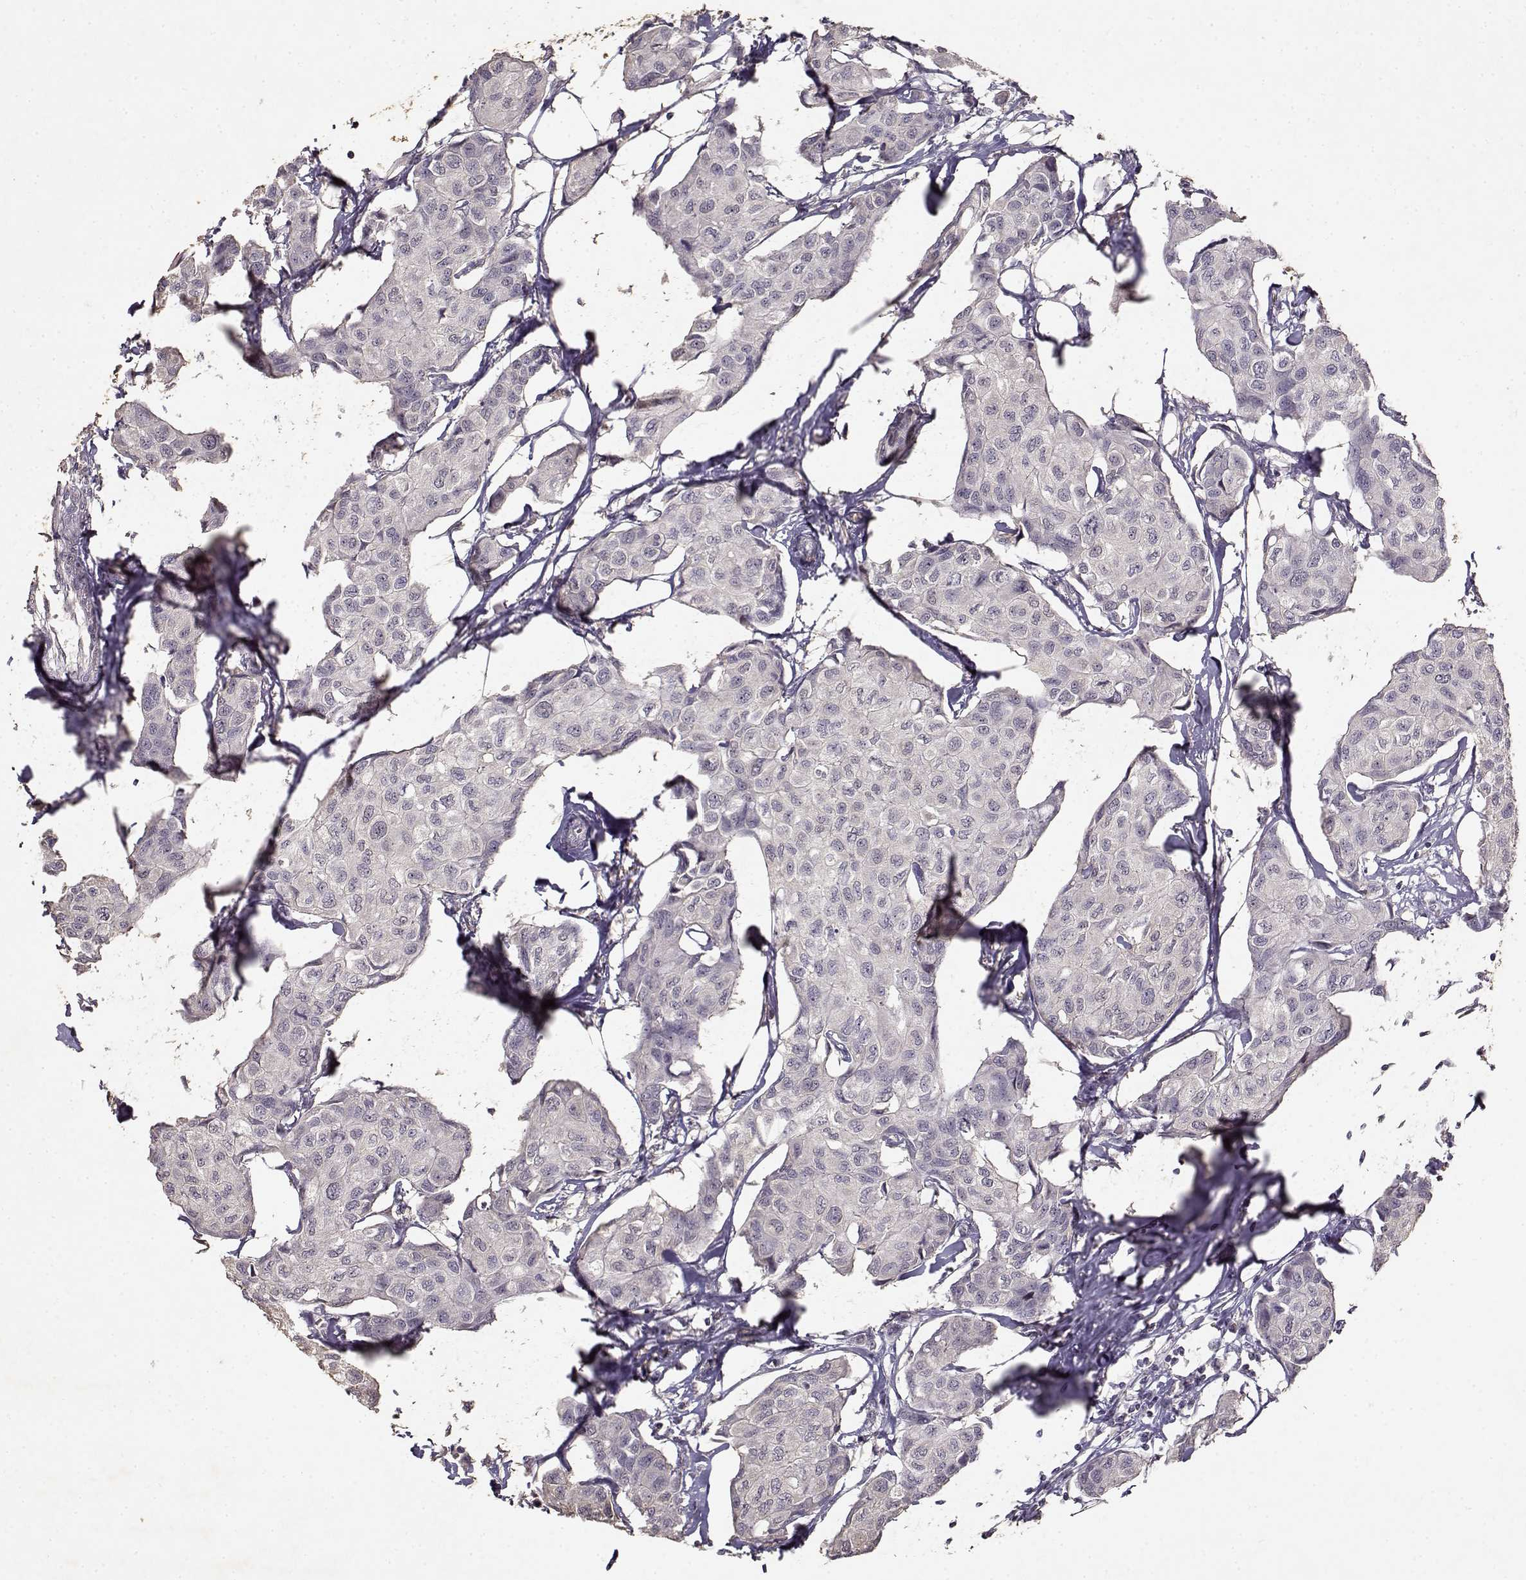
{"staining": {"intensity": "negative", "quantity": "none", "location": "none"}, "tissue": "breast cancer", "cell_type": "Tumor cells", "image_type": "cancer", "snomed": [{"axis": "morphology", "description": "Duct carcinoma"}, {"axis": "topography", "description": "Breast"}], "caption": "Immunohistochemical staining of breast cancer (invasive ductal carcinoma) displays no significant staining in tumor cells.", "gene": "UROC1", "patient": {"sex": "female", "age": 80}}